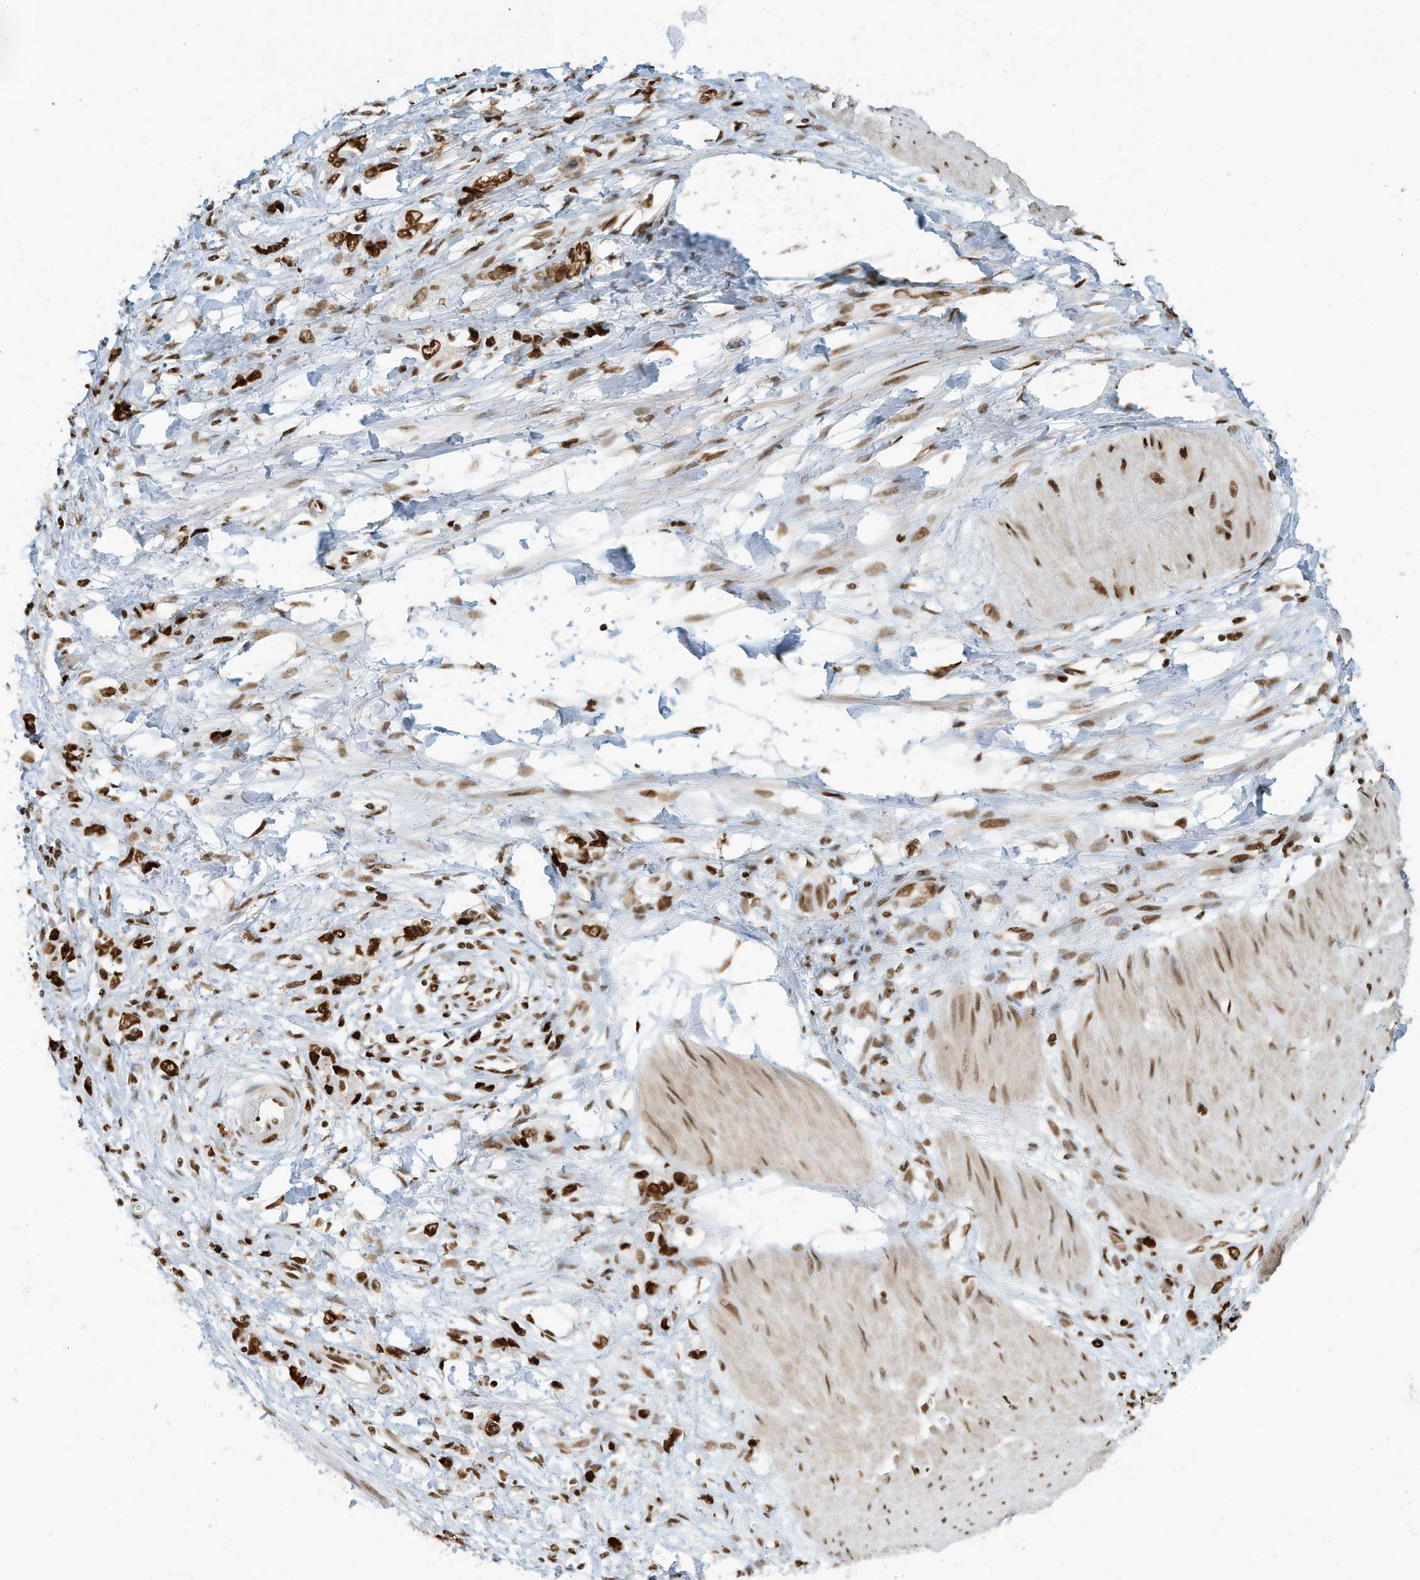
{"staining": {"intensity": "strong", "quantity": ">75%", "location": "nuclear"}, "tissue": "stomach cancer", "cell_type": "Tumor cells", "image_type": "cancer", "snomed": [{"axis": "morphology", "description": "Adenocarcinoma, NOS"}, {"axis": "topography", "description": "Stomach"}], "caption": "Strong nuclear protein positivity is appreciated in about >75% of tumor cells in adenocarcinoma (stomach).", "gene": "SAMD15", "patient": {"sex": "female", "age": 76}}